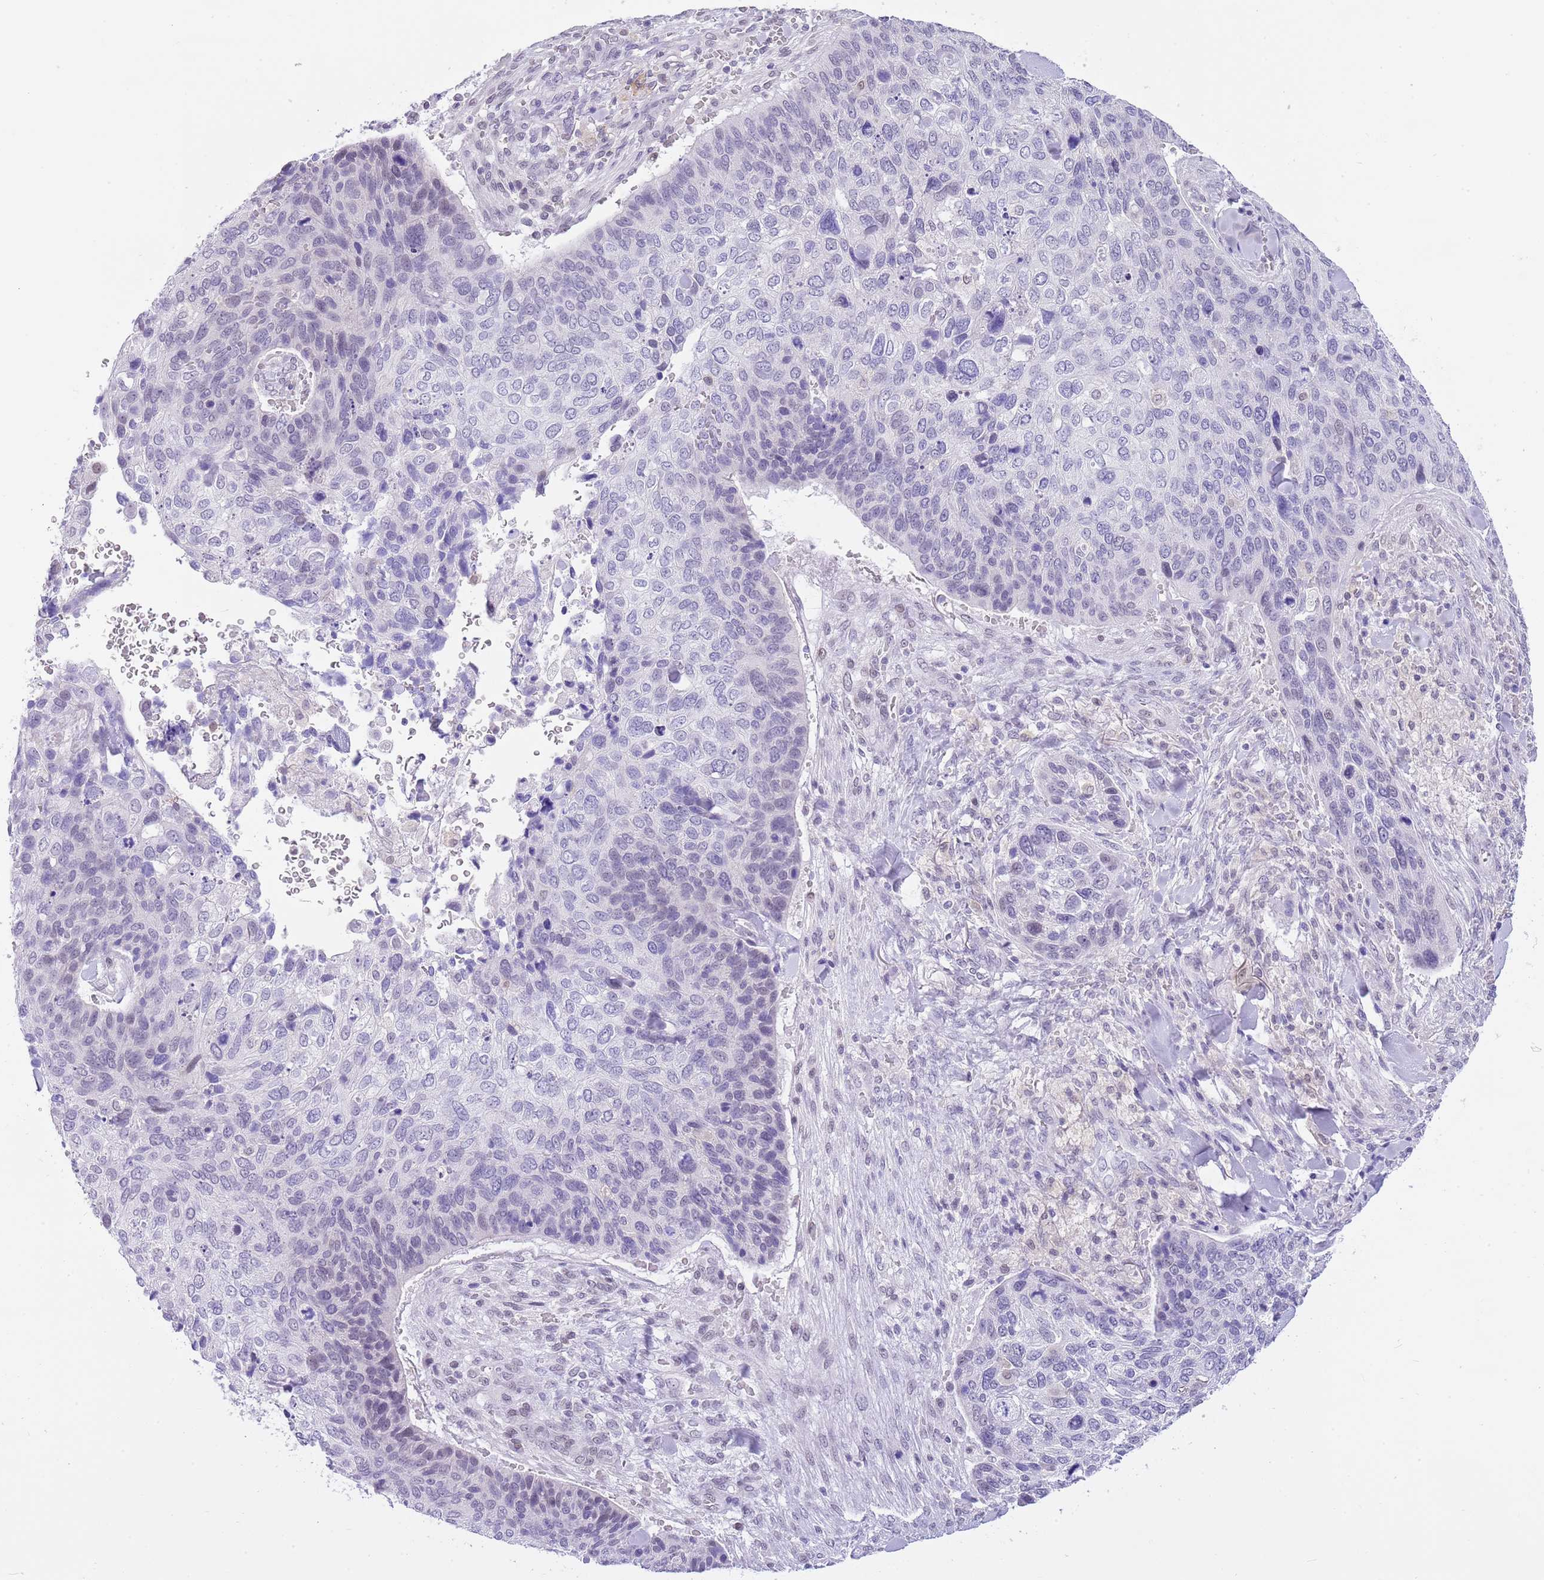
{"staining": {"intensity": "negative", "quantity": "none", "location": "none"}, "tissue": "skin cancer", "cell_type": "Tumor cells", "image_type": "cancer", "snomed": [{"axis": "morphology", "description": "Basal cell carcinoma"}, {"axis": "topography", "description": "Skin"}], "caption": "Immunohistochemistry (IHC) photomicrograph of neoplastic tissue: human basal cell carcinoma (skin) stained with DAB (3,3'-diaminobenzidine) reveals no significant protein expression in tumor cells. (DAB immunohistochemistry (IHC) visualized using brightfield microscopy, high magnification).", "gene": "PPP1R17", "patient": {"sex": "female", "age": 74}}